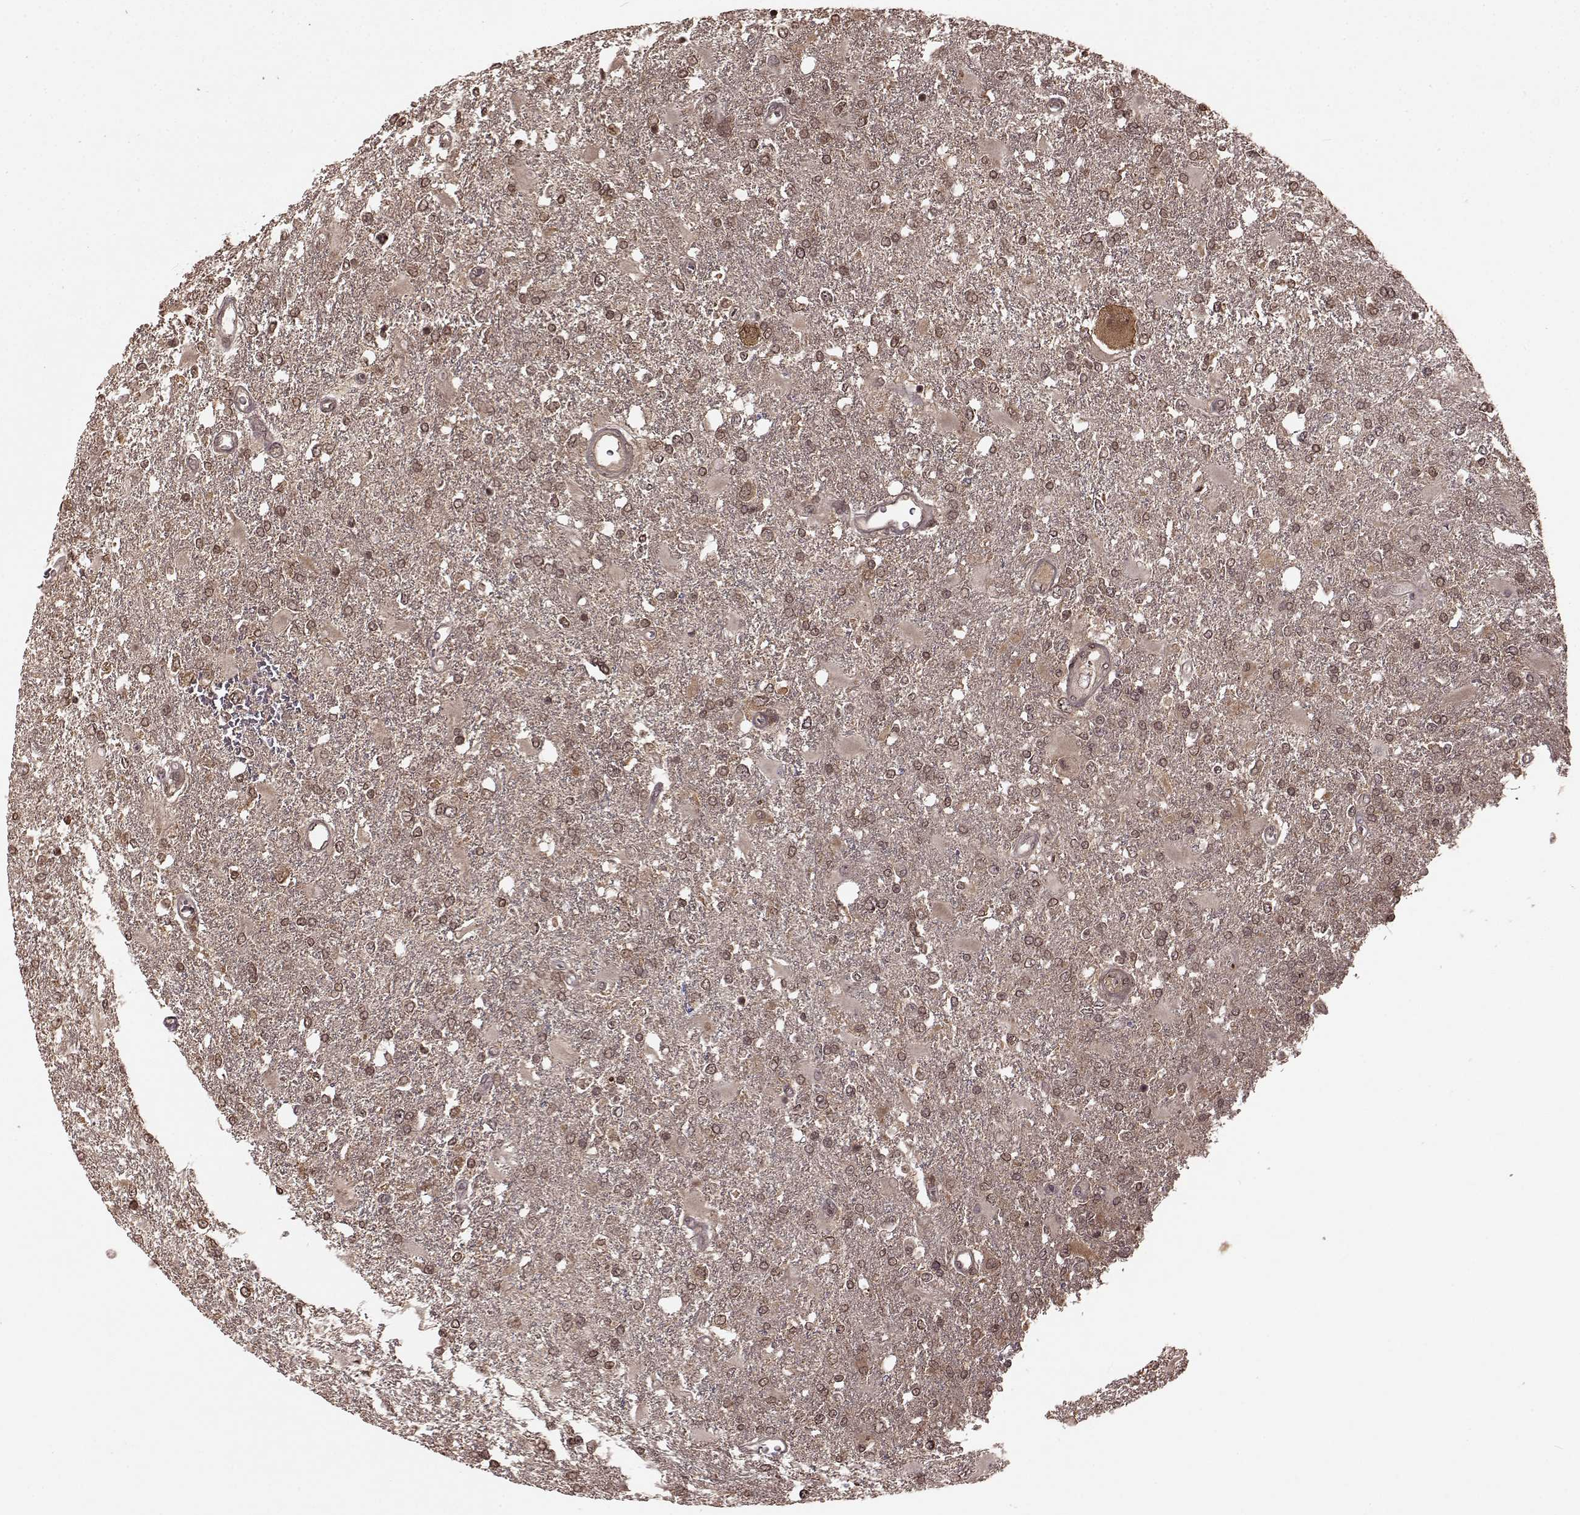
{"staining": {"intensity": "weak", "quantity": "25%-75%", "location": "cytoplasmic/membranous,nuclear"}, "tissue": "glioma", "cell_type": "Tumor cells", "image_type": "cancer", "snomed": [{"axis": "morphology", "description": "Glioma, malignant, High grade"}, {"axis": "topography", "description": "Cerebral cortex"}], "caption": "Immunohistochemical staining of malignant high-grade glioma reveals weak cytoplasmic/membranous and nuclear protein positivity in approximately 25%-75% of tumor cells.", "gene": "GSS", "patient": {"sex": "male", "age": 79}}